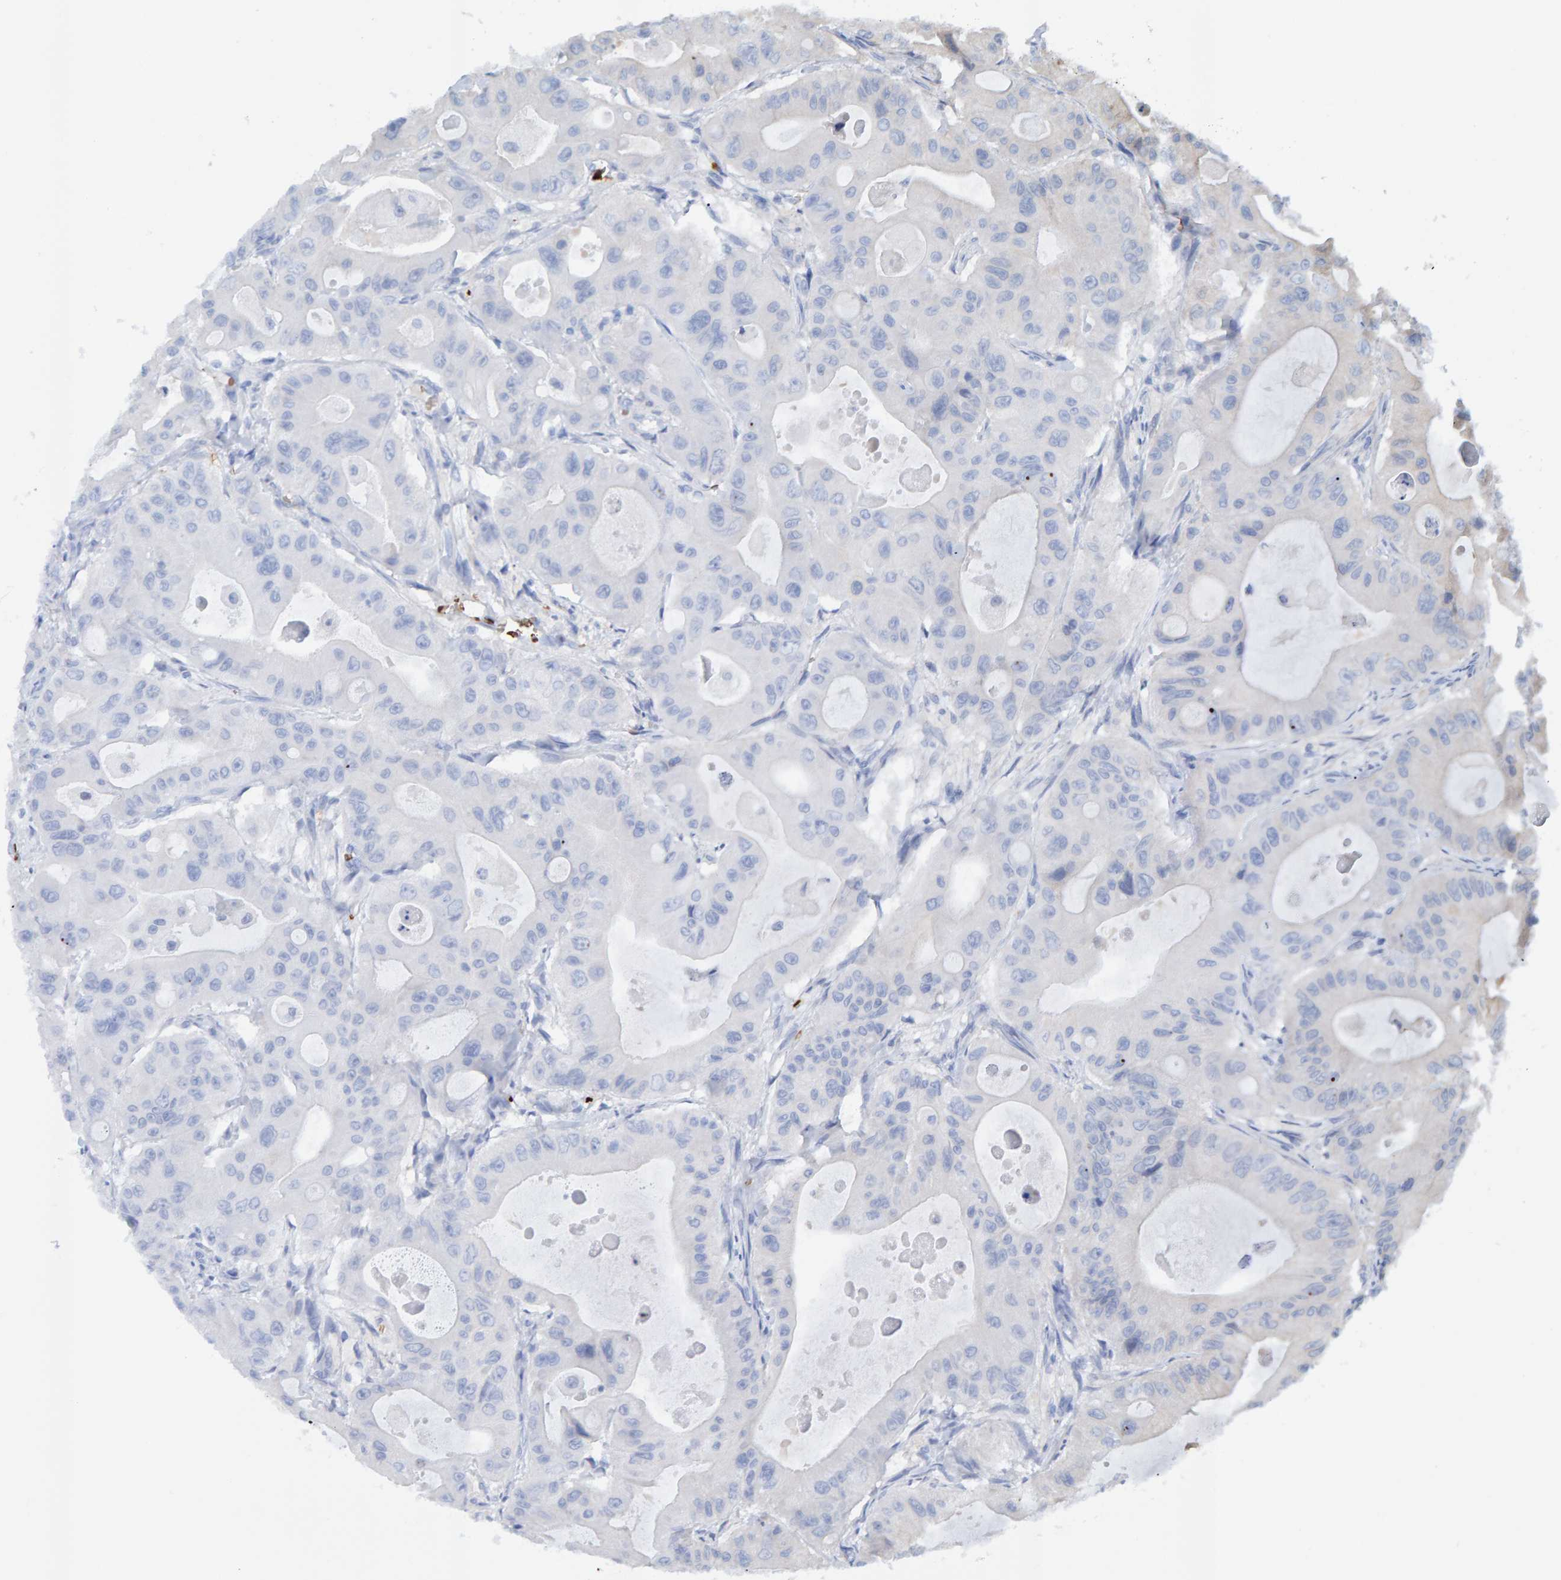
{"staining": {"intensity": "negative", "quantity": "none", "location": "none"}, "tissue": "colorectal cancer", "cell_type": "Tumor cells", "image_type": "cancer", "snomed": [{"axis": "morphology", "description": "Adenocarcinoma, NOS"}, {"axis": "topography", "description": "Colon"}], "caption": "DAB (3,3'-diaminobenzidine) immunohistochemical staining of colorectal adenocarcinoma demonstrates no significant positivity in tumor cells. (DAB (3,3'-diaminobenzidine) immunohistochemistry, high magnification).", "gene": "VPS9D1", "patient": {"sex": "female", "age": 46}}